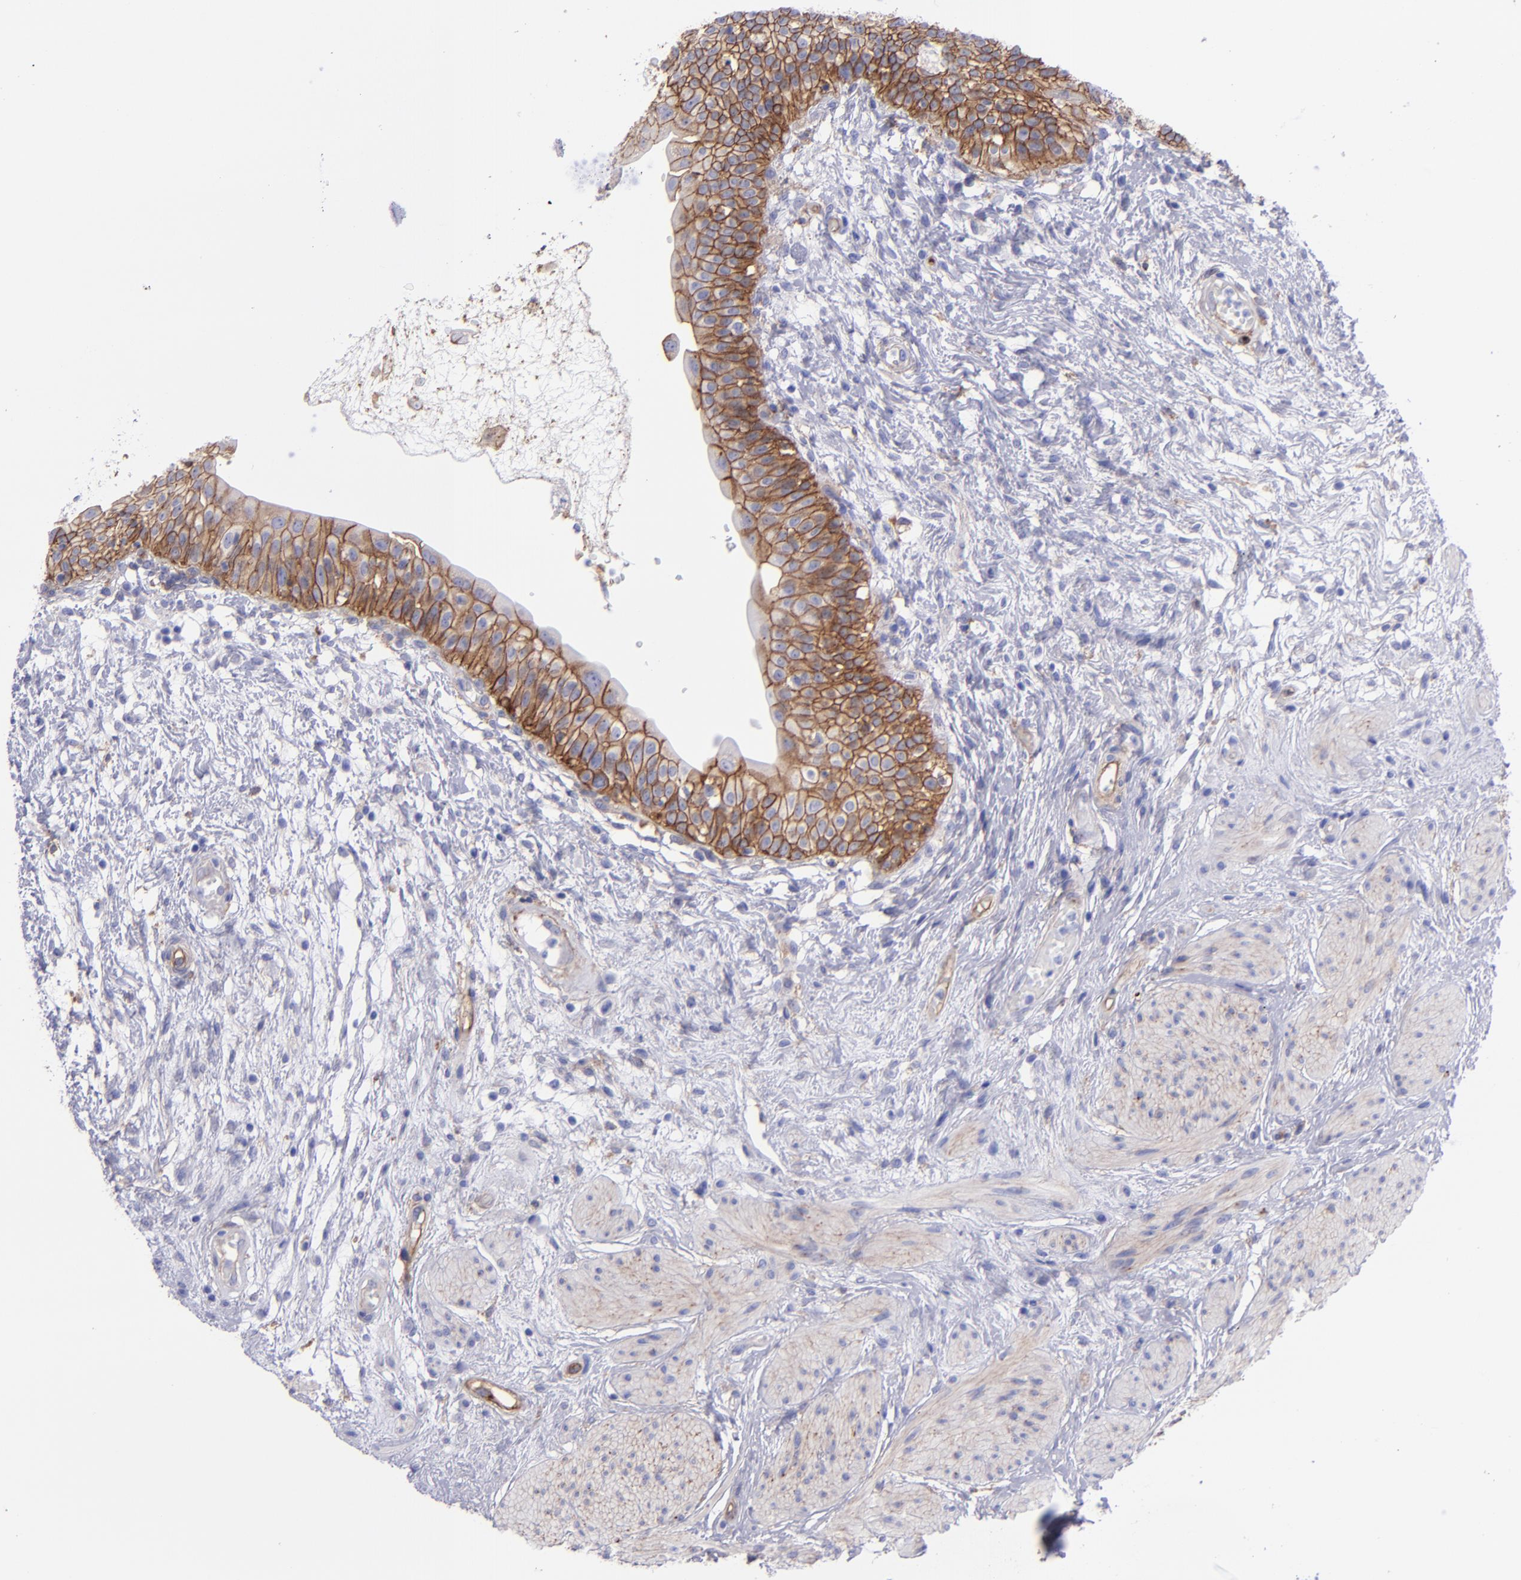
{"staining": {"intensity": "strong", "quantity": ">75%", "location": "cytoplasmic/membranous"}, "tissue": "urinary bladder", "cell_type": "Urothelial cells", "image_type": "normal", "snomed": [{"axis": "morphology", "description": "Normal tissue, NOS"}, {"axis": "topography", "description": "Urinary bladder"}], "caption": "Urinary bladder stained for a protein (brown) exhibits strong cytoplasmic/membranous positive expression in about >75% of urothelial cells.", "gene": "ITGAV", "patient": {"sex": "female", "age": 55}}